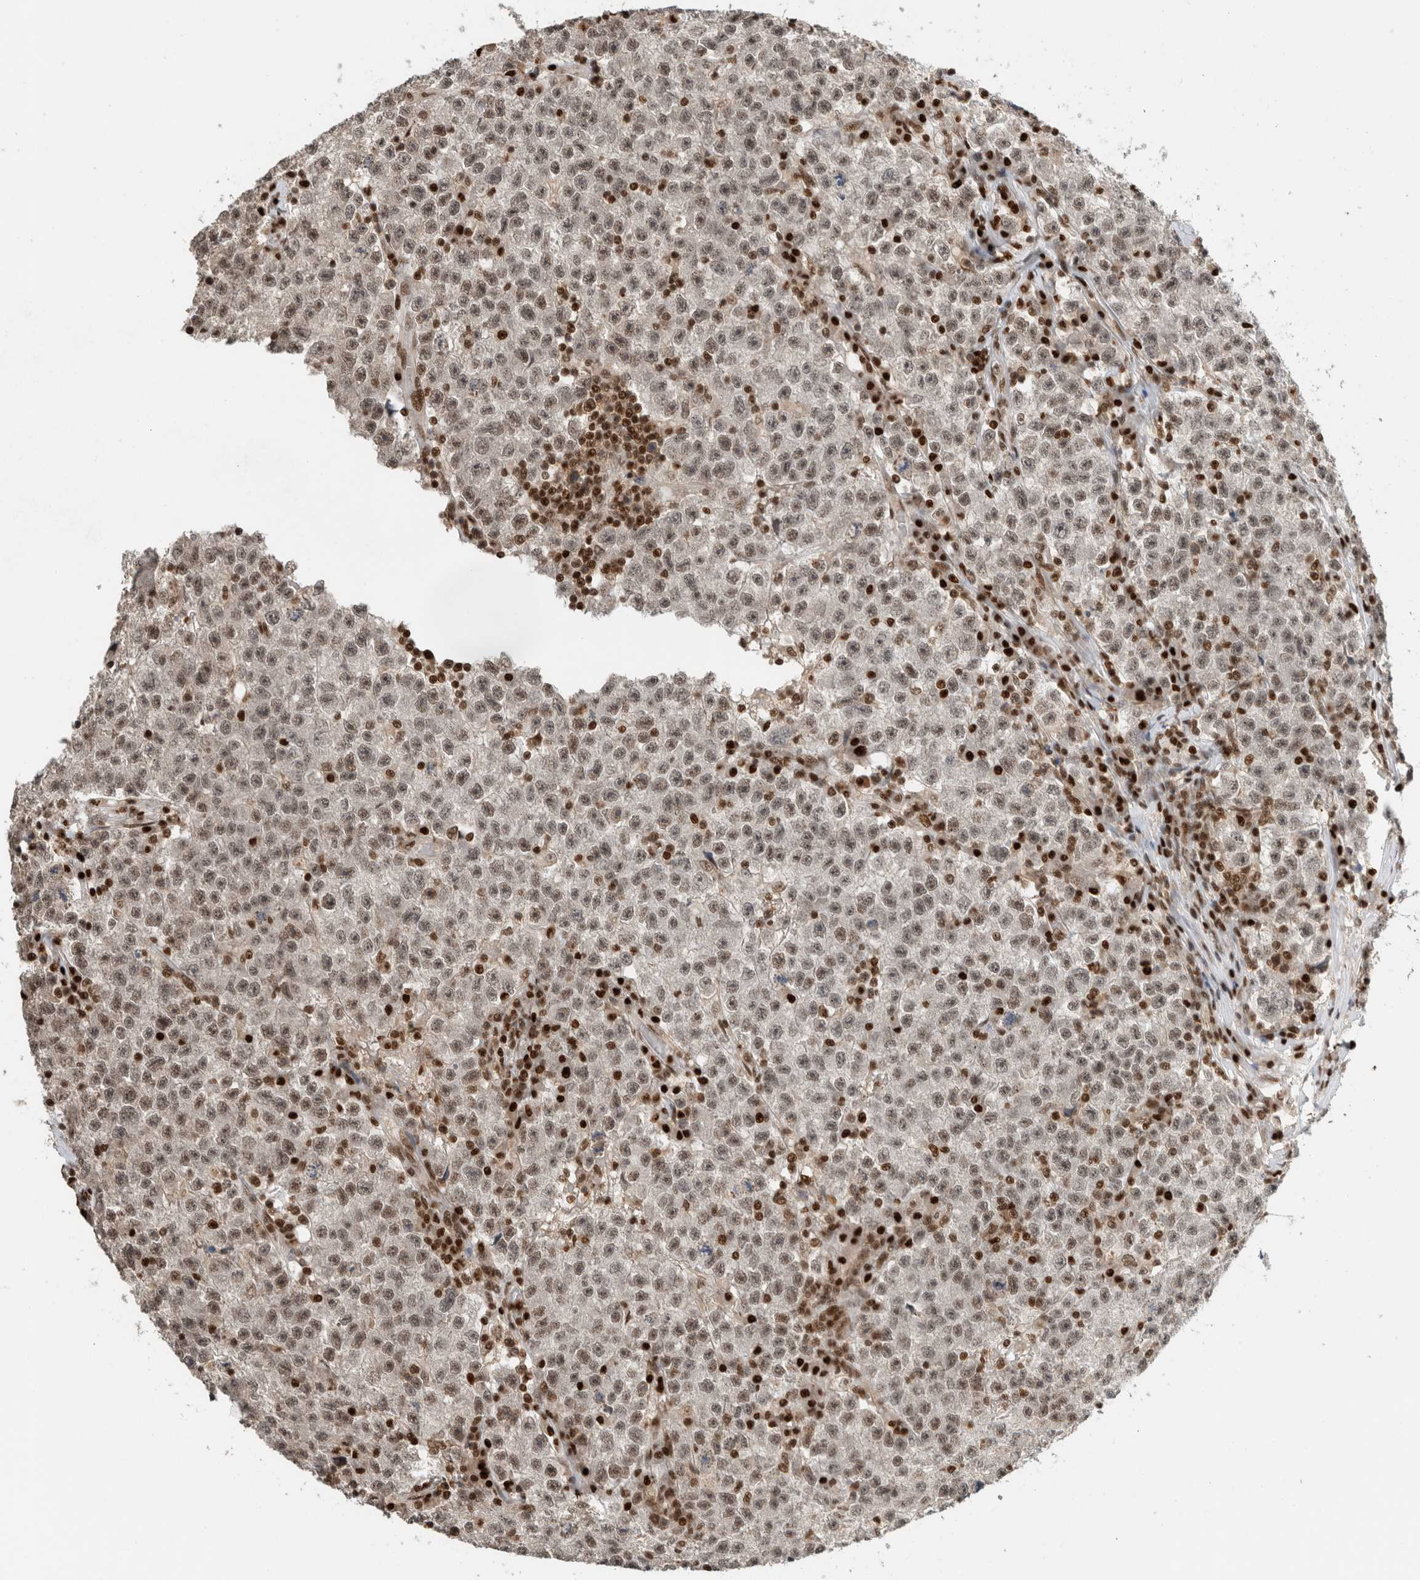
{"staining": {"intensity": "weak", "quantity": ">75%", "location": "nuclear"}, "tissue": "testis cancer", "cell_type": "Tumor cells", "image_type": "cancer", "snomed": [{"axis": "morphology", "description": "Seminoma, NOS"}, {"axis": "topography", "description": "Testis"}], "caption": "The photomicrograph demonstrates immunohistochemical staining of testis cancer. There is weak nuclear staining is seen in about >75% of tumor cells.", "gene": "SNRNP40", "patient": {"sex": "male", "age": 22}}